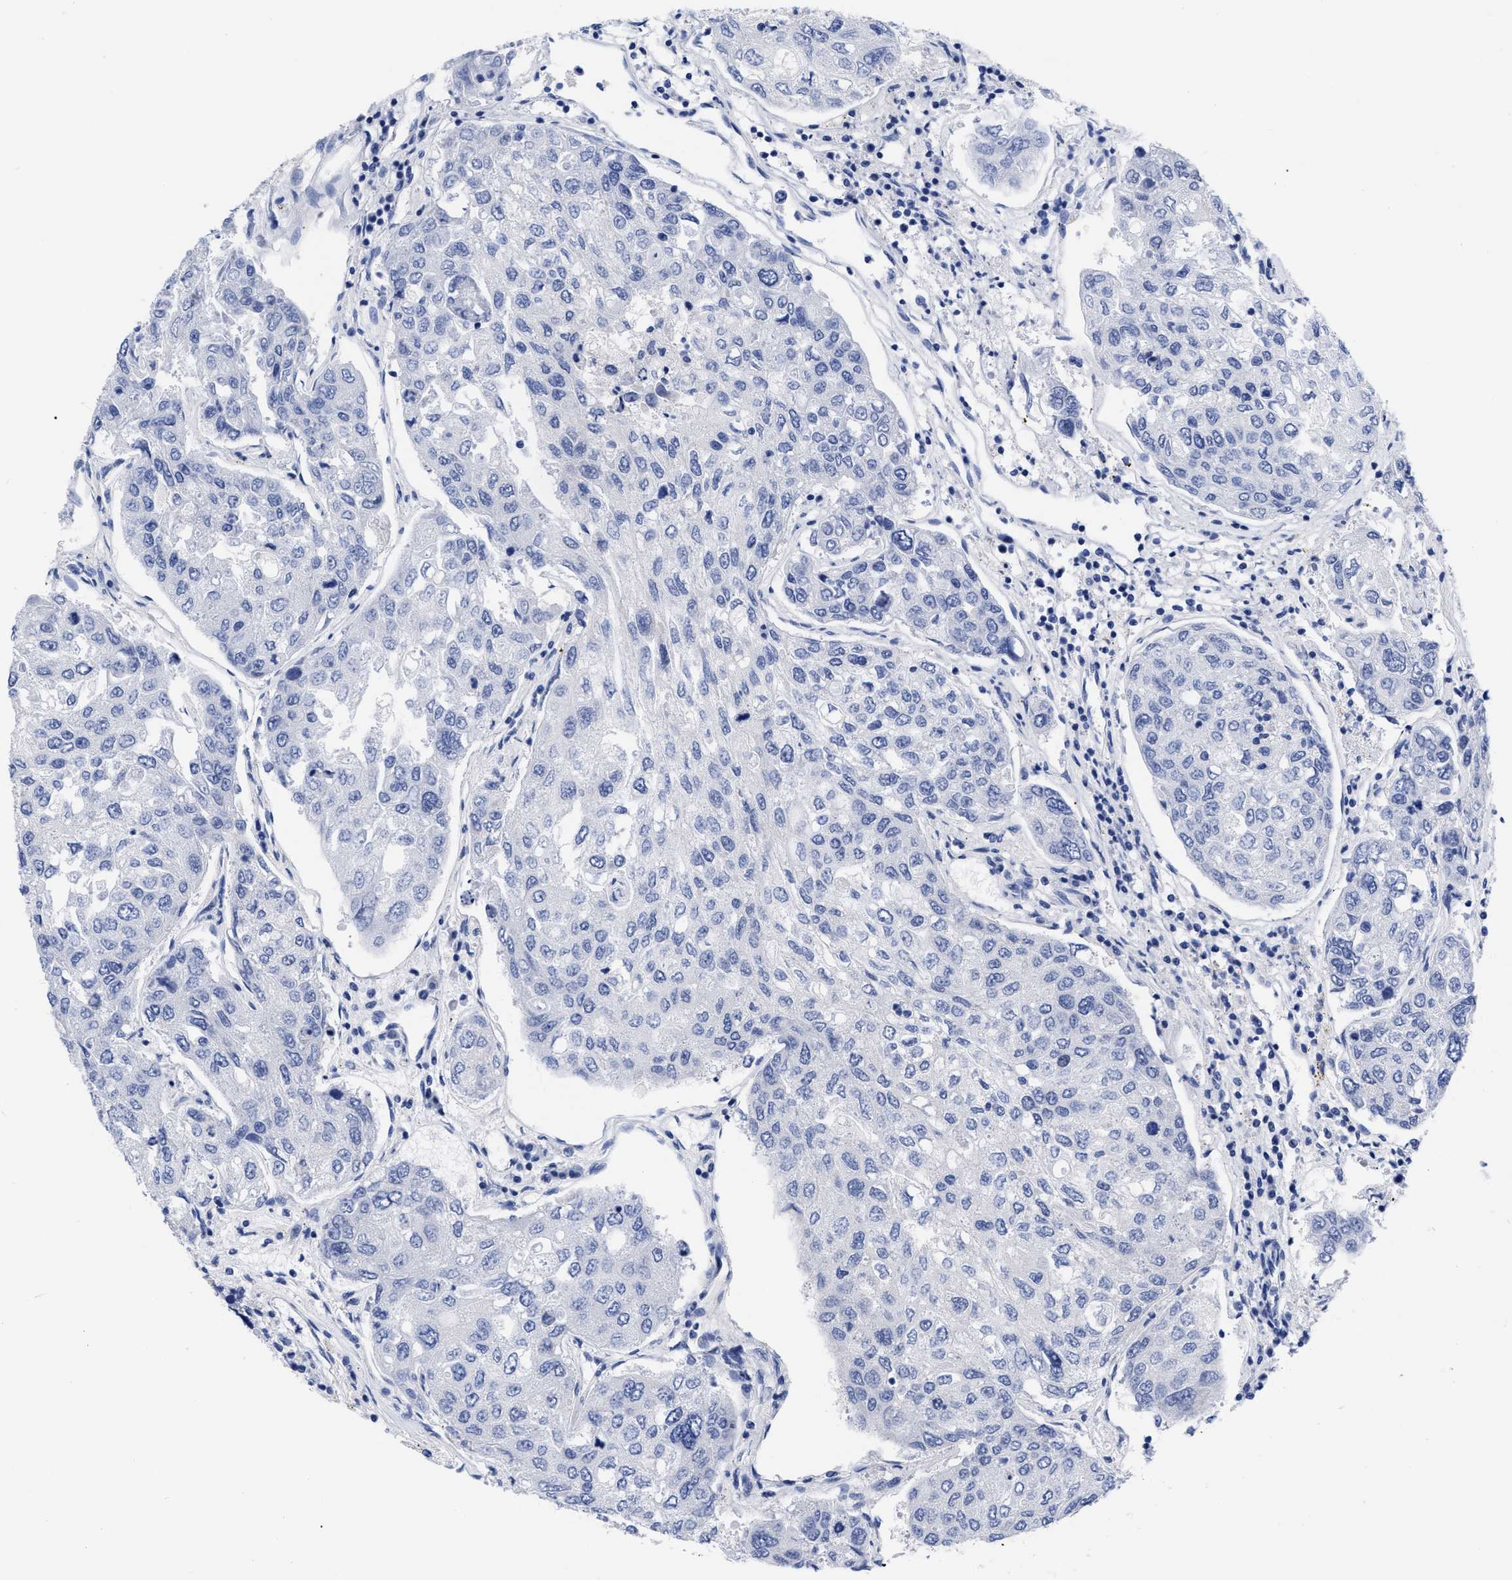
{"staining": {"intensity": "negative", "quantity": "none", "location": "none"}, "tissue": "urothelial cancer", "cell_type": "Tumor cells", "image_type": "cancer", "snomed": [{"axis": "morphology", "description": "Urothelial carcinoma, High grade"}, {"axis": "topography", "description": "Lymph node"}, {"axis": "topography", "description": "Urinary bladder"}], "caption": "This is an IHC image of human urothelial cancer. There is no expression in tumor cells.", "gene": "IRAG2", "patient": {"sex": "male", "age": 51}}